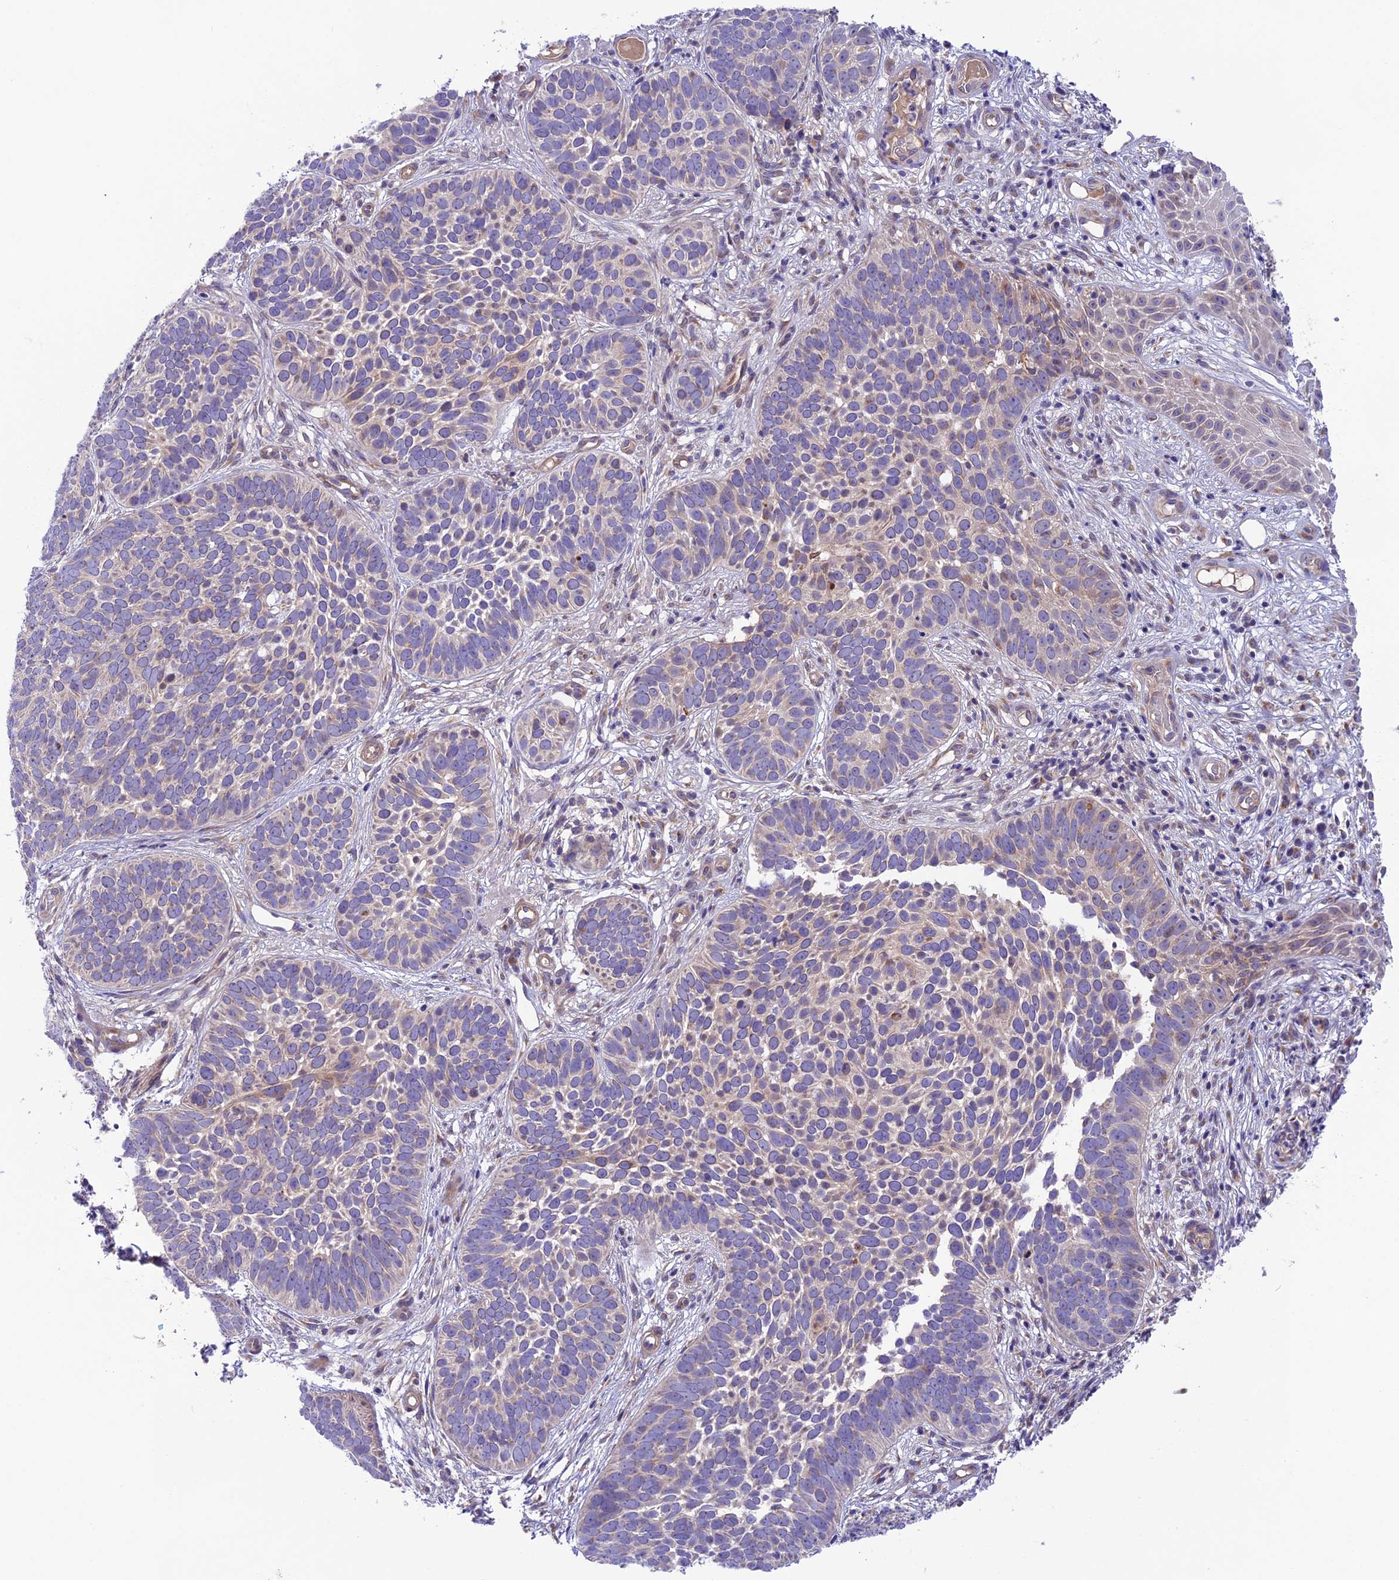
{"staining": {"intensity": "weak", "quantity": "<25%", "location": "cytoplasmic/membranous"}, "tissue": "skin cancer", "cell_type": "Tumor cells", "image_type": "cancer", "snomed": [{"axis": "morphology", "description": "Basal cell carcinoma"}, {"axis": "topography", "description": "Skin"}], "caption": "DAB immunohistochemical staining of human skin cancer (basal cell carcinoma) shows no significant expression in tumor cells.", "gene": "COG8", "patient": {"sex": "male", "age": 89}}